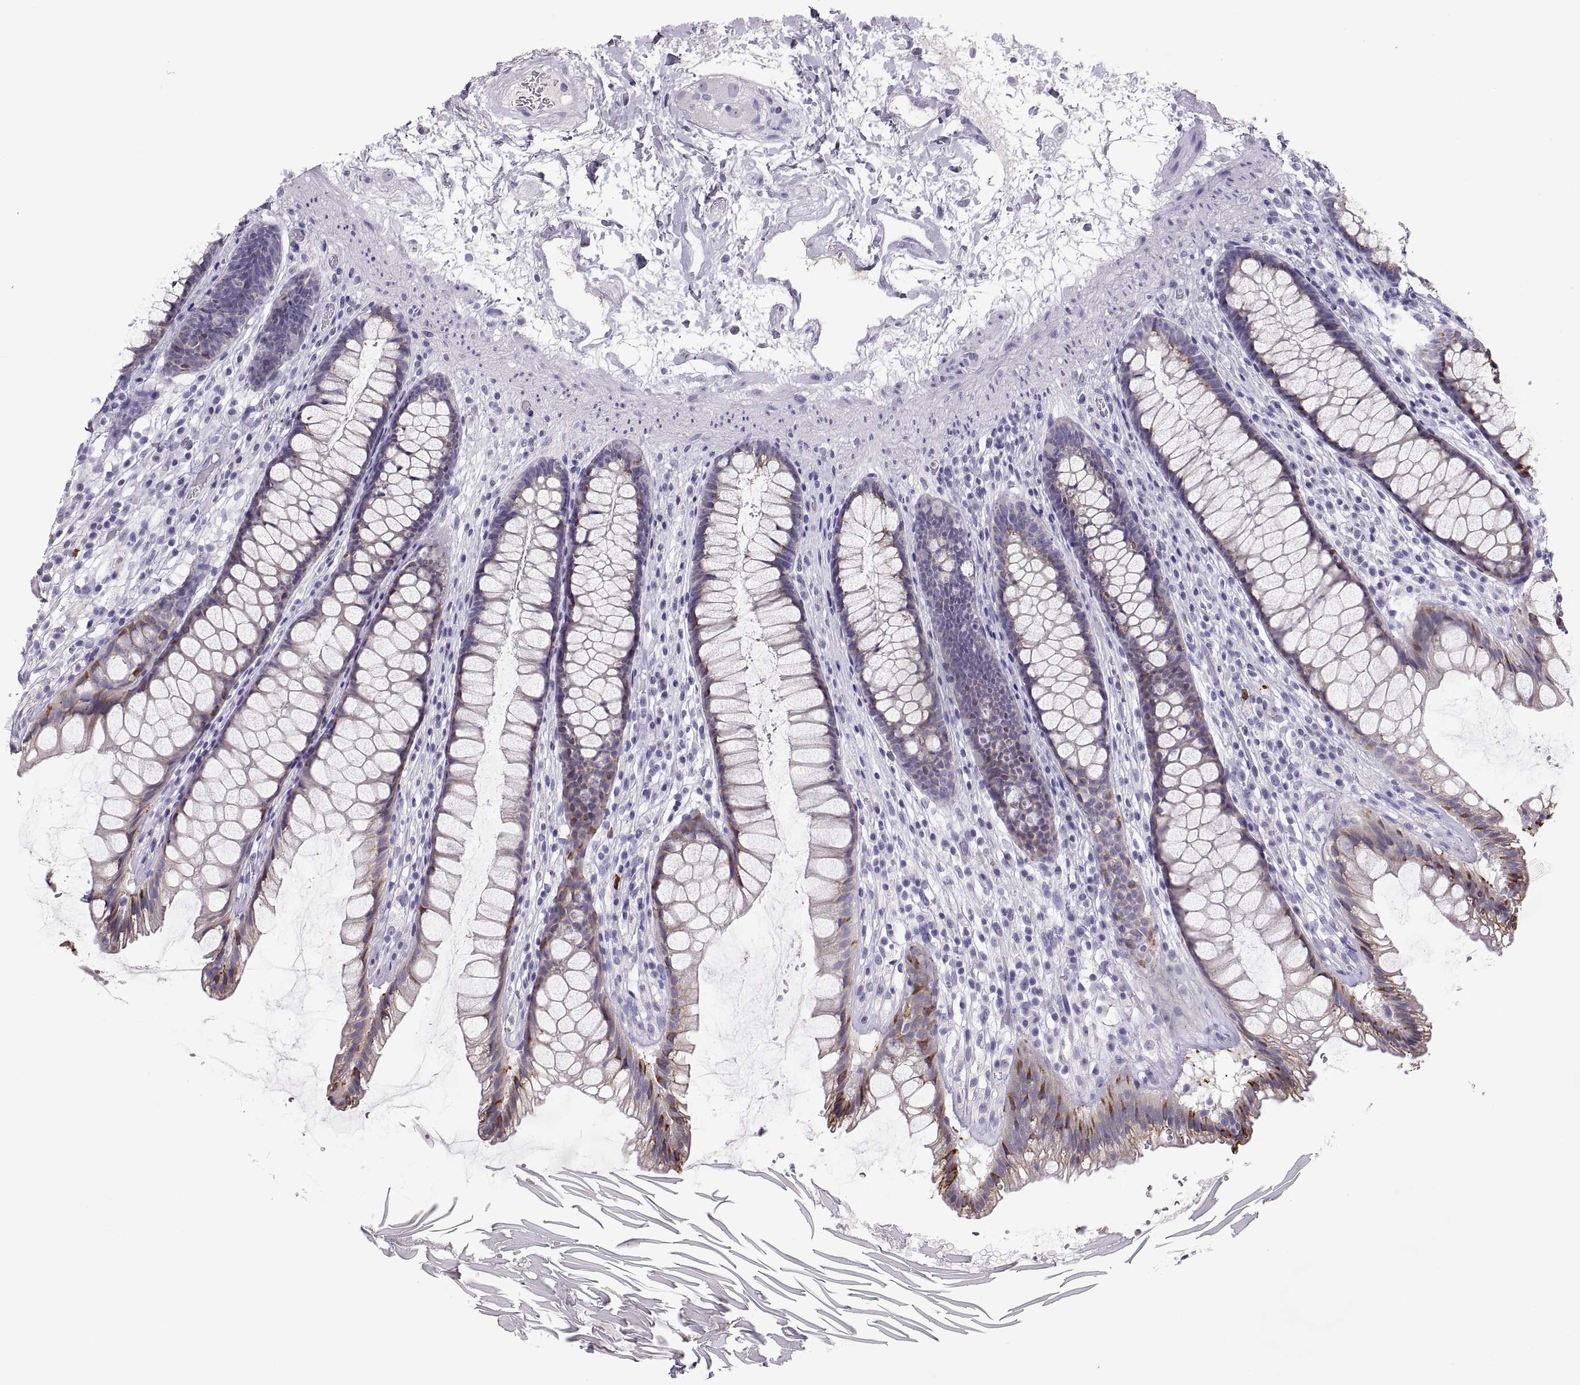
{"staining": {"intensity": "strong", "quantity": "25%-75%", "location": "cytoplasmic/membranous"}, "tissue": "rectum", "cell_type": "Glandular cells", "image_type": "normal", "snomed": [{"axis": "morphology", "description": "Normal tissue, NOS"}, {"axis": "topography", "description": "Rectum"}], "caption": "Immunohistochemistry (DAB (3,3'-diaminobenzidine)) staining of unremarkable rectum displays strong cytoplasmic/membranous protein expression in approximately 25%-75% of glandular cells. The protein of interest is stained brown, and the nuclei are stained in blue (DAB (3,3'-diaminobenzidine) IHC with brightfield microscopy, high magnification).", "gene": "MAGEB2", "patient": {"sex": "male", "age": 72}}